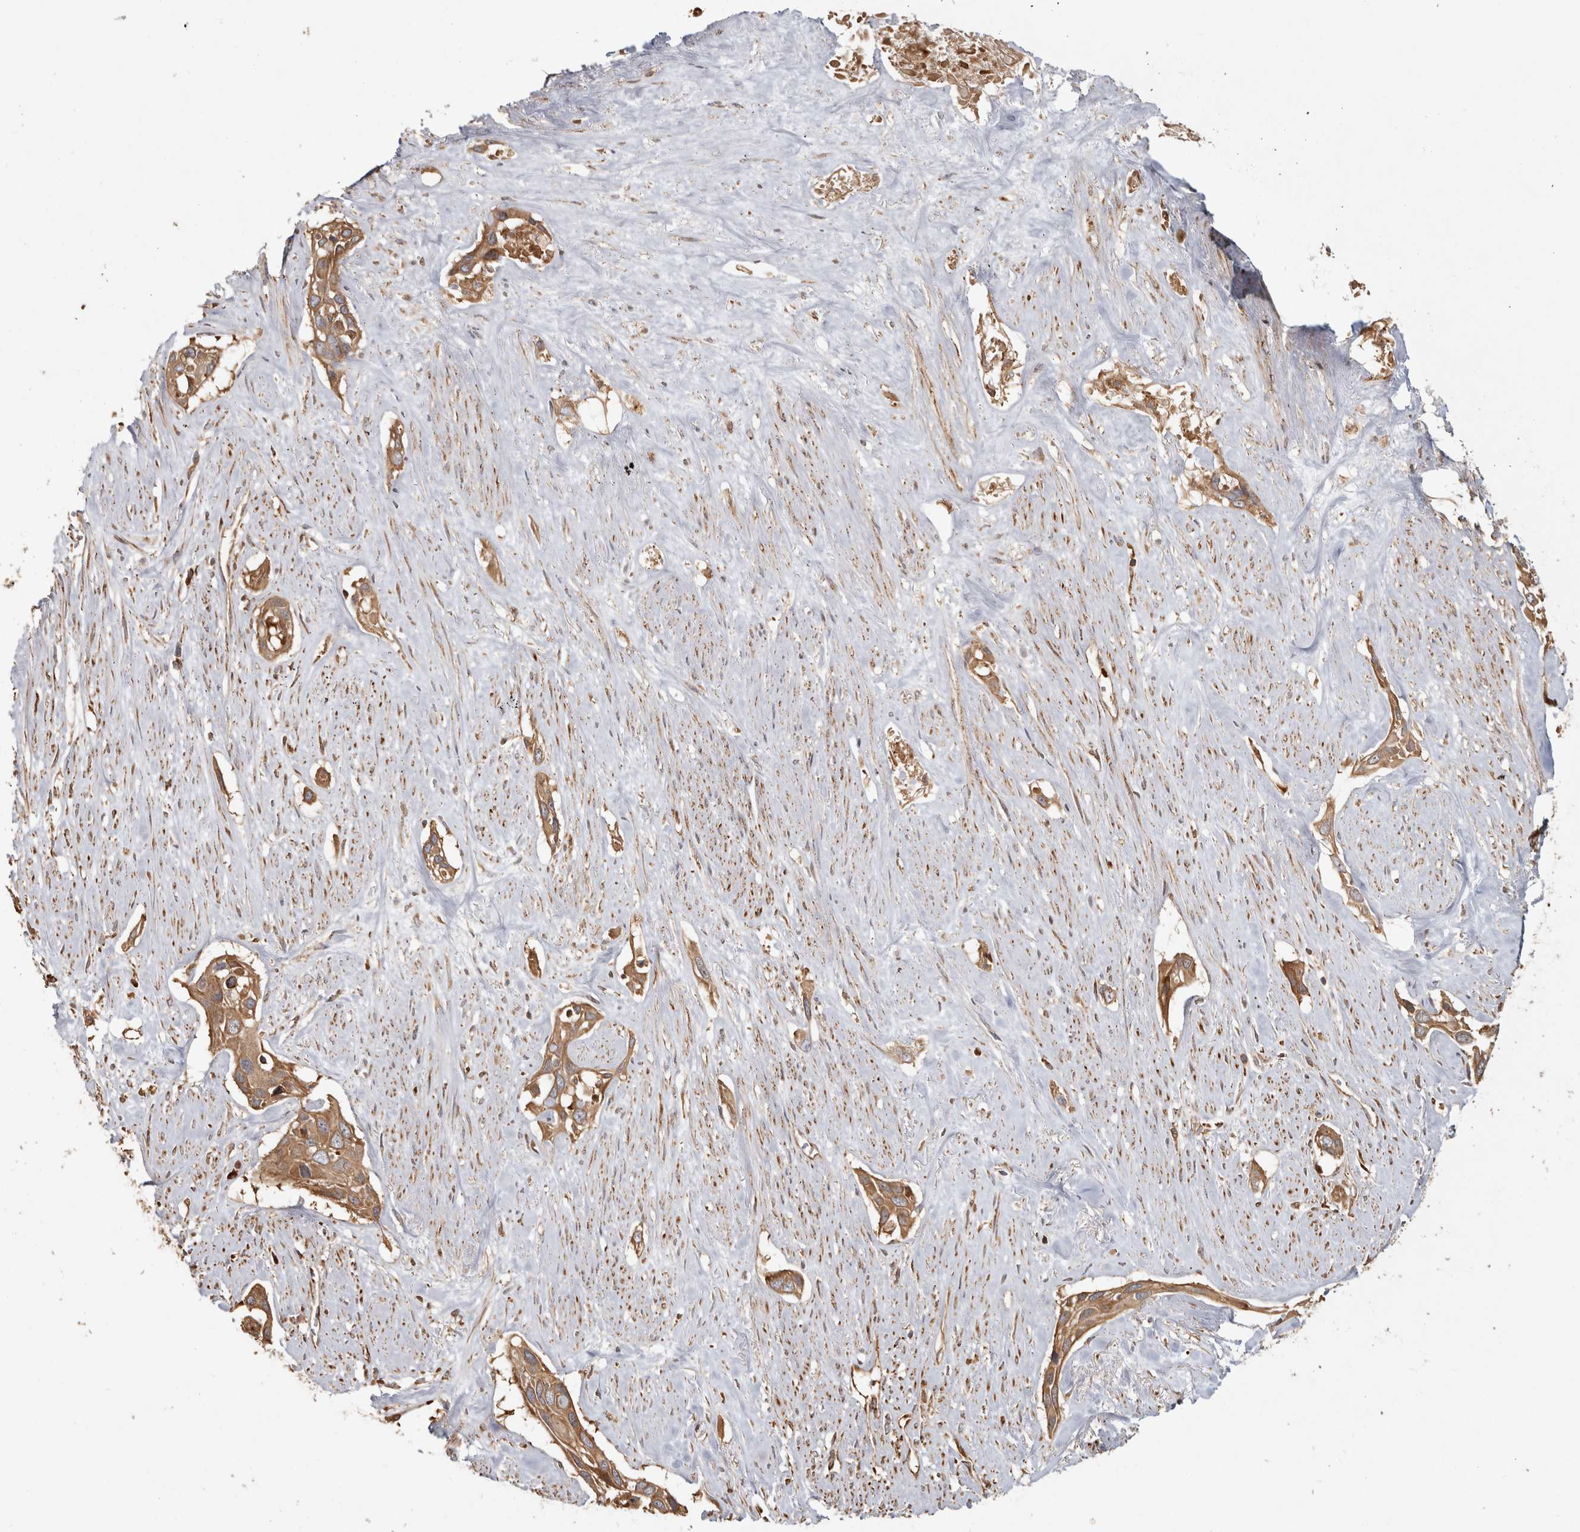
{"staining": {"intensity": "moderate", "quantity": ">75%", "location": "cytoplasmic/membranous"}, "tissue": "pancreatic cancer", "cell_type": "Tumor cells", "image_type": "cancer", "snomed": [{"axis": "morphology", "description": "Adenocarcinoma, NOS"}, {"axis": "topography", "description": "Pancreas"}], "caption": "Immunohistochemistry of pancreatic adenocarcinoma demonstrates medium levels of moderate cytoplasmic/membranous staining in approximately >75% of tumor cells.", "gene": "CAMSAP2", "patient": {"sex": "female", "age": 60}}